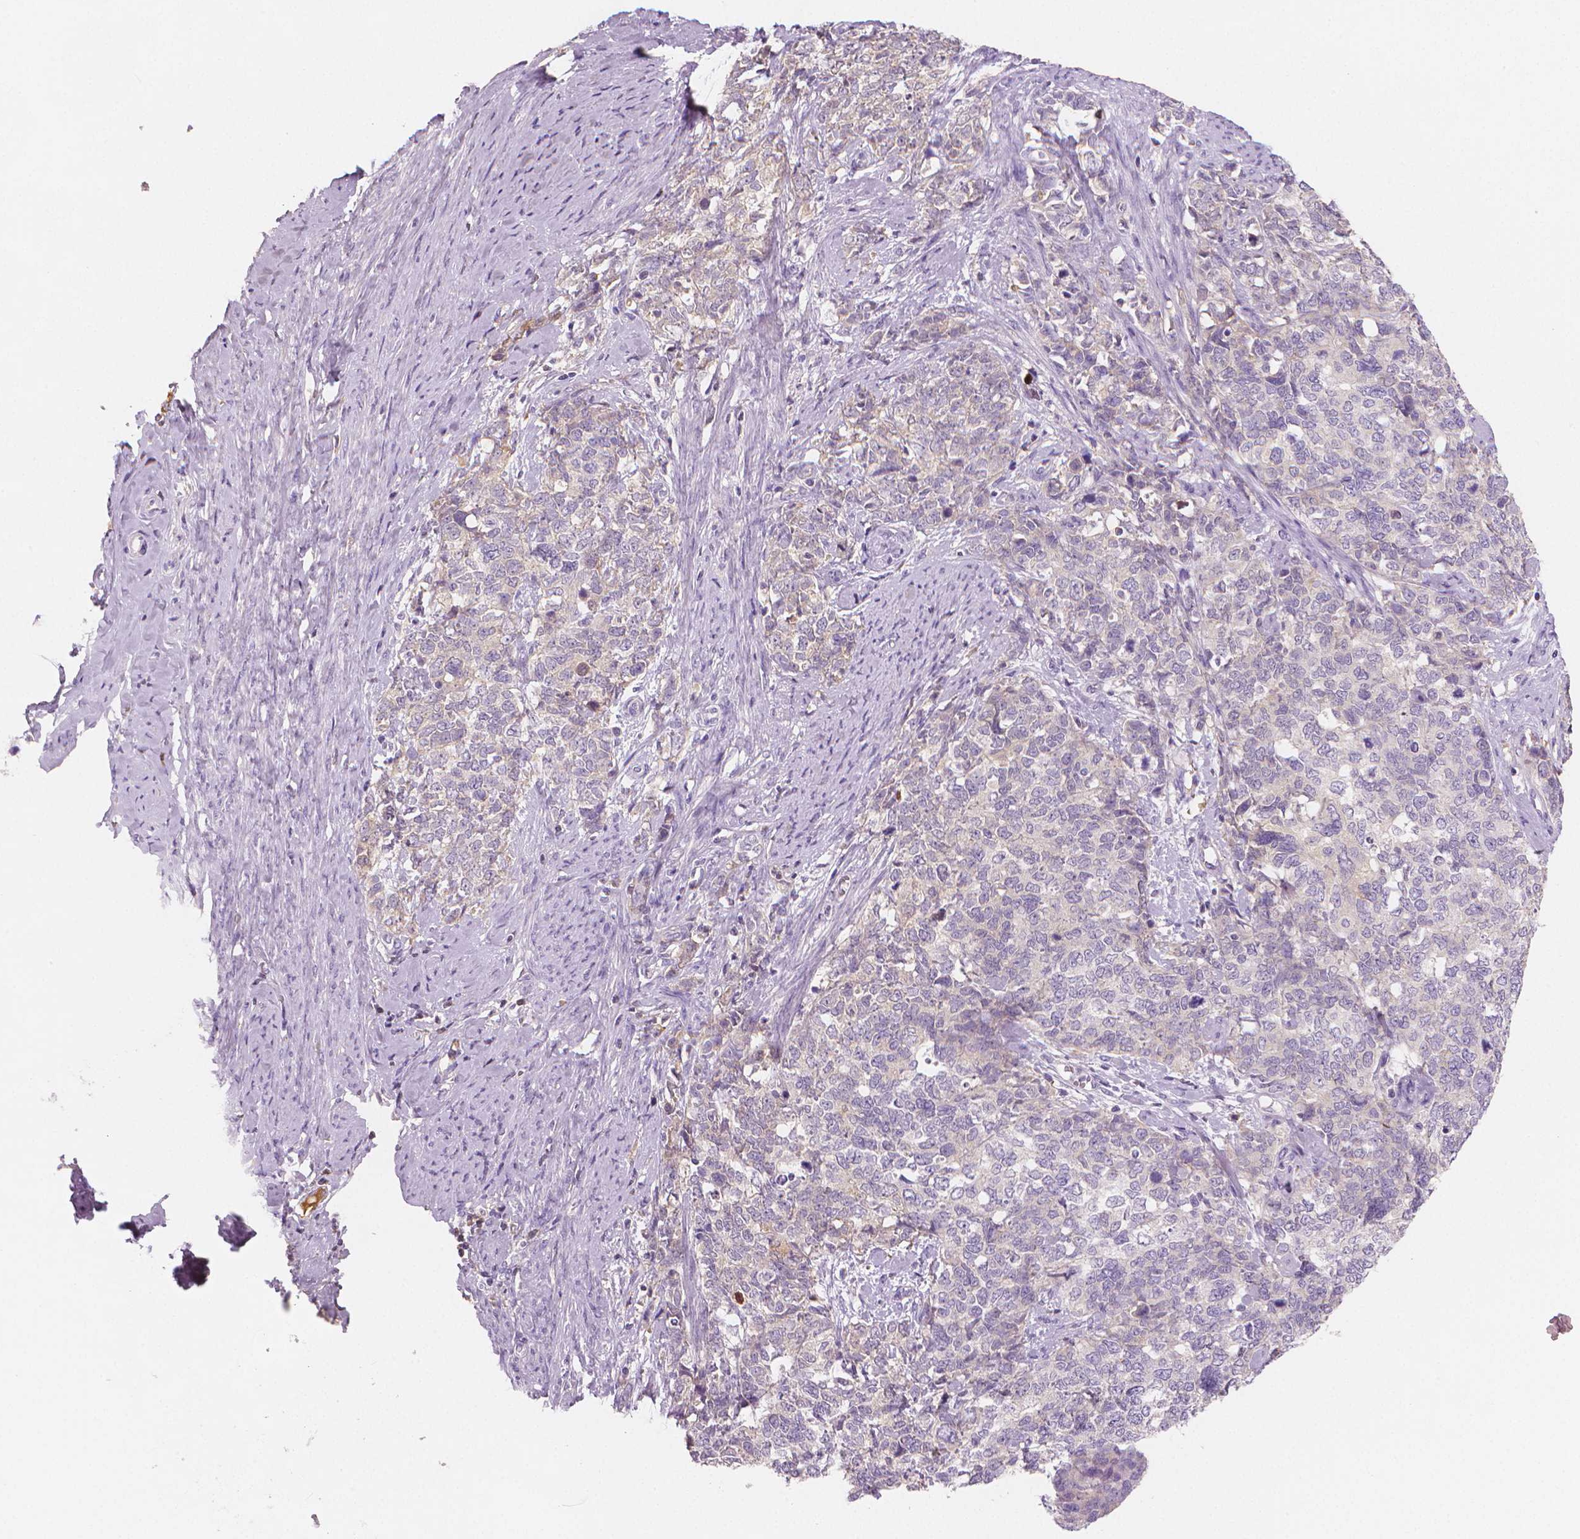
{"staining": {"intensity": "negative", "quantity": "none", "location": "none"}, "tissue": "cervical cancer", "cell_type": "Tumor cells", "image_type": "cancer", "snomed": [{"axis": "morphology", "description": "Squamous cell carcinoma, NOS"}, {"axis": "topography", "description": "Cervix"}], "caption": "An IHC image of cervical cancer is shown. There is no staining in tumor cells of cervical cancer.", "gene": "APOA4", "patient": {"sex": "female", "age": 63}}